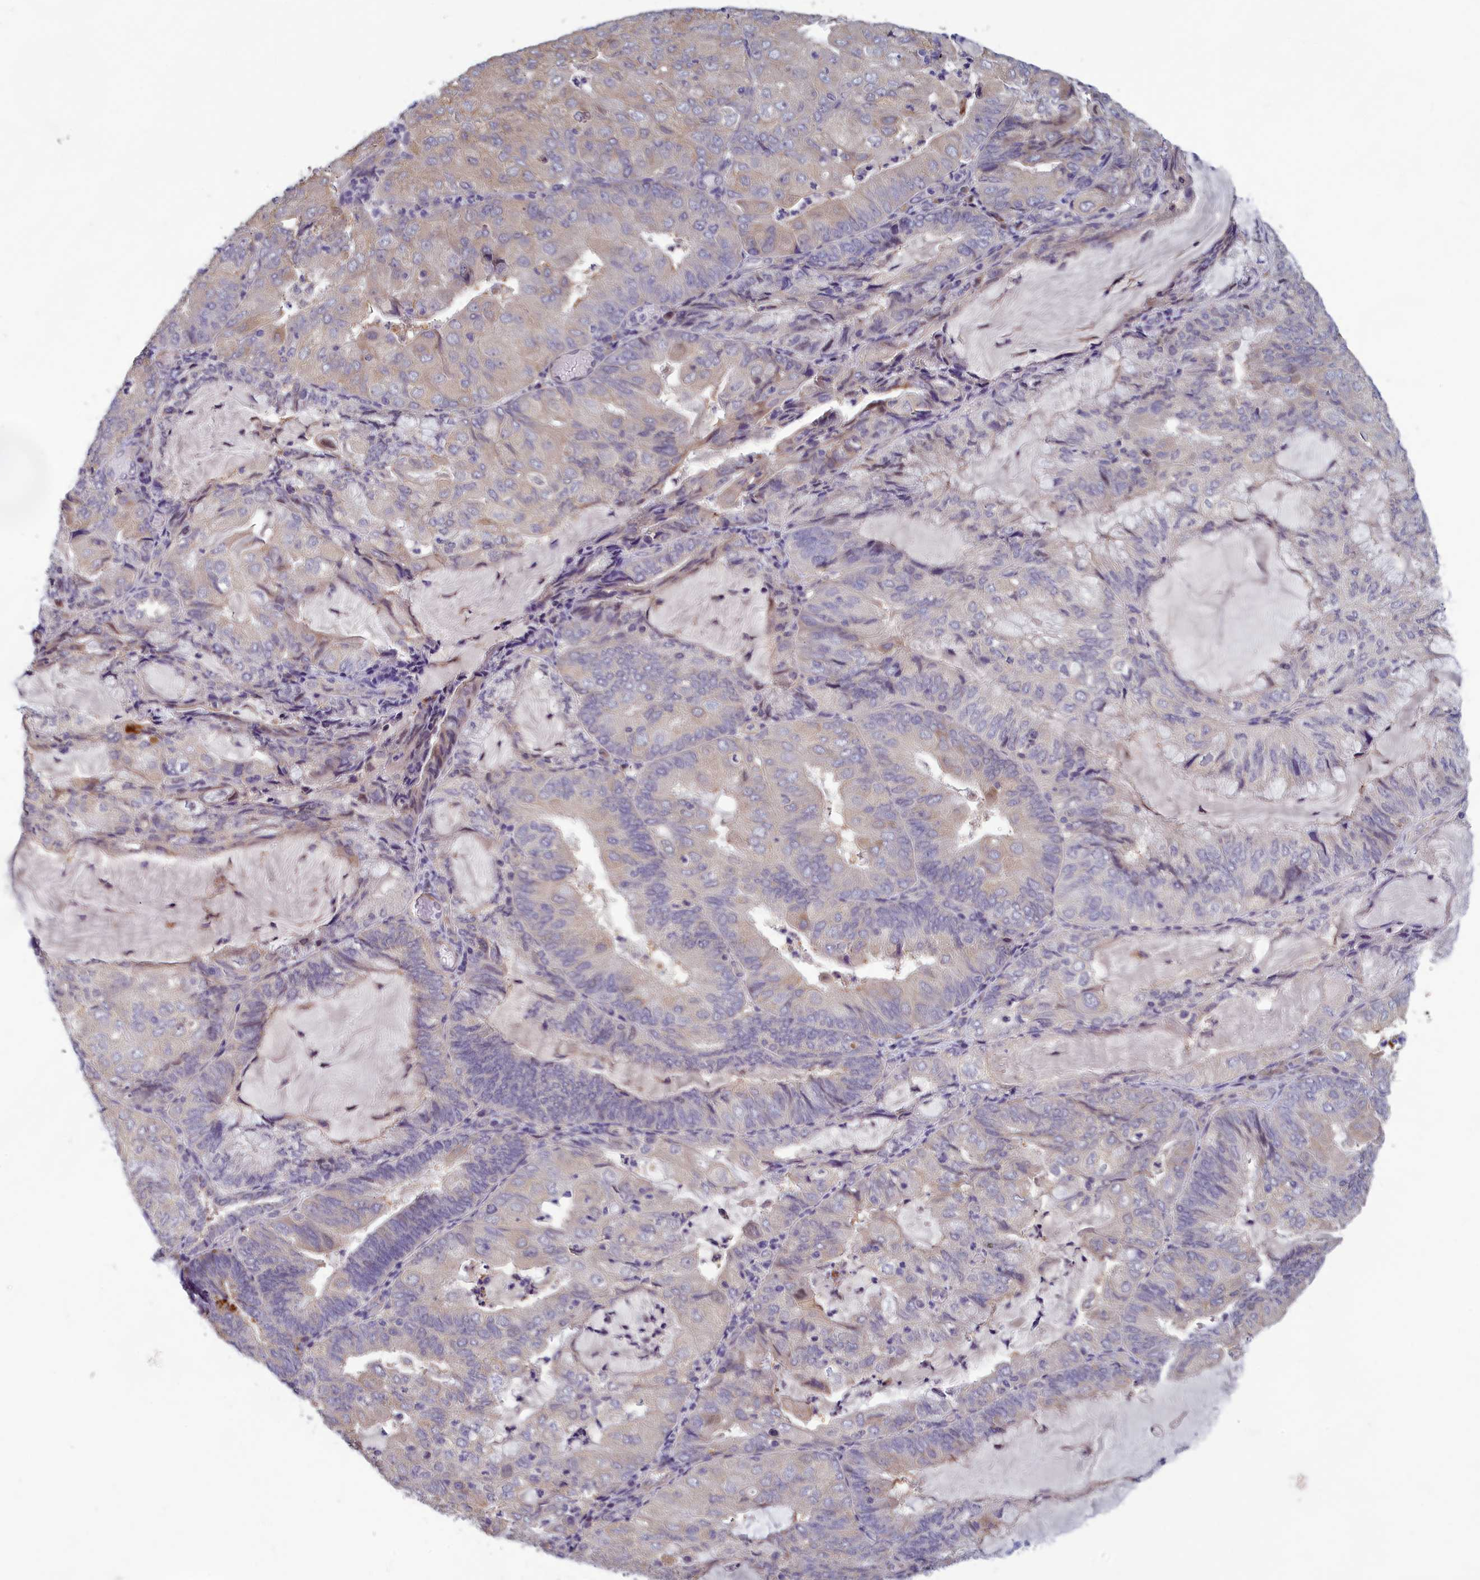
{"staining": {"intensity": "negative", "quantity": "none", "location": "none"}, "tissue": "endometrial cancer", "cell_type": "Tumor cells", "image_type": "cancer", "snomed": [{"axis": "morphology", "description": "Adenocarcinoma, NOS"}, {"axis": "topography", "description": "Endometrium"}], "caption": "Immunohistochemistry histopathology image of neoplastic tissue: human endometrial cancer stained with DAB demonstrates no significant protein expression in tumor cells.", "gene": "HECA", "patient": {"sex": "female", "age": 81}}